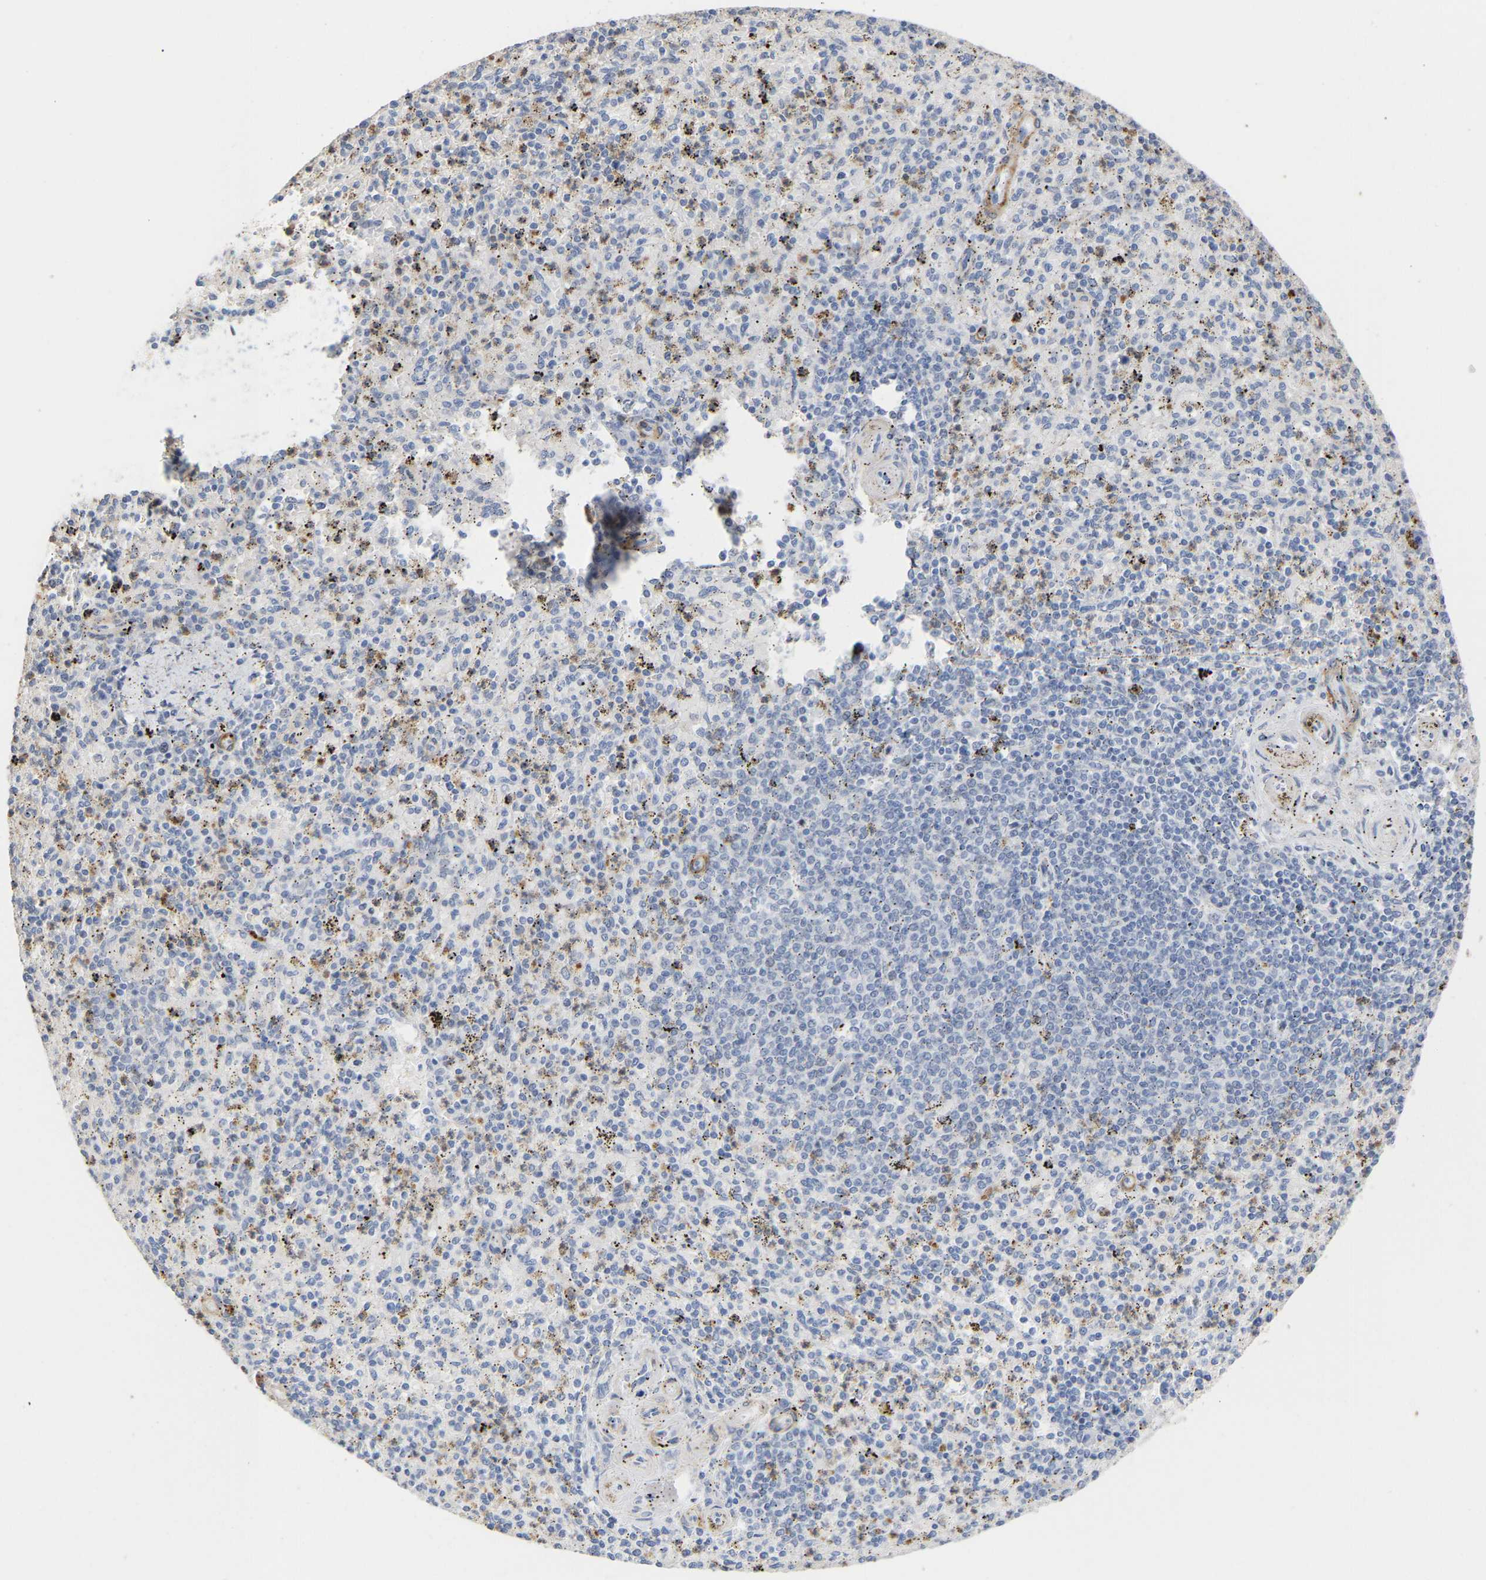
{"staining": {"intensity": "negative", "quantity": "none", "location": "none"}, "tissue": "spleen", "cell_type": "Cells in red pulp", "image_type": "normal", "snomed": [{"axis": "morphology", "description": "Normal tissue, NOS"}, {"axis": "topography", "description": "Spleen"}], "caption": "Immunohistochemical staining of normal human spleen shows no significant expression in cells in red pulp. (Immunohistochemistry (ihc), brightfield microscopy, high magnification).", "gene": "AMPH", "patient": {"sex": "male", "age": 72}}